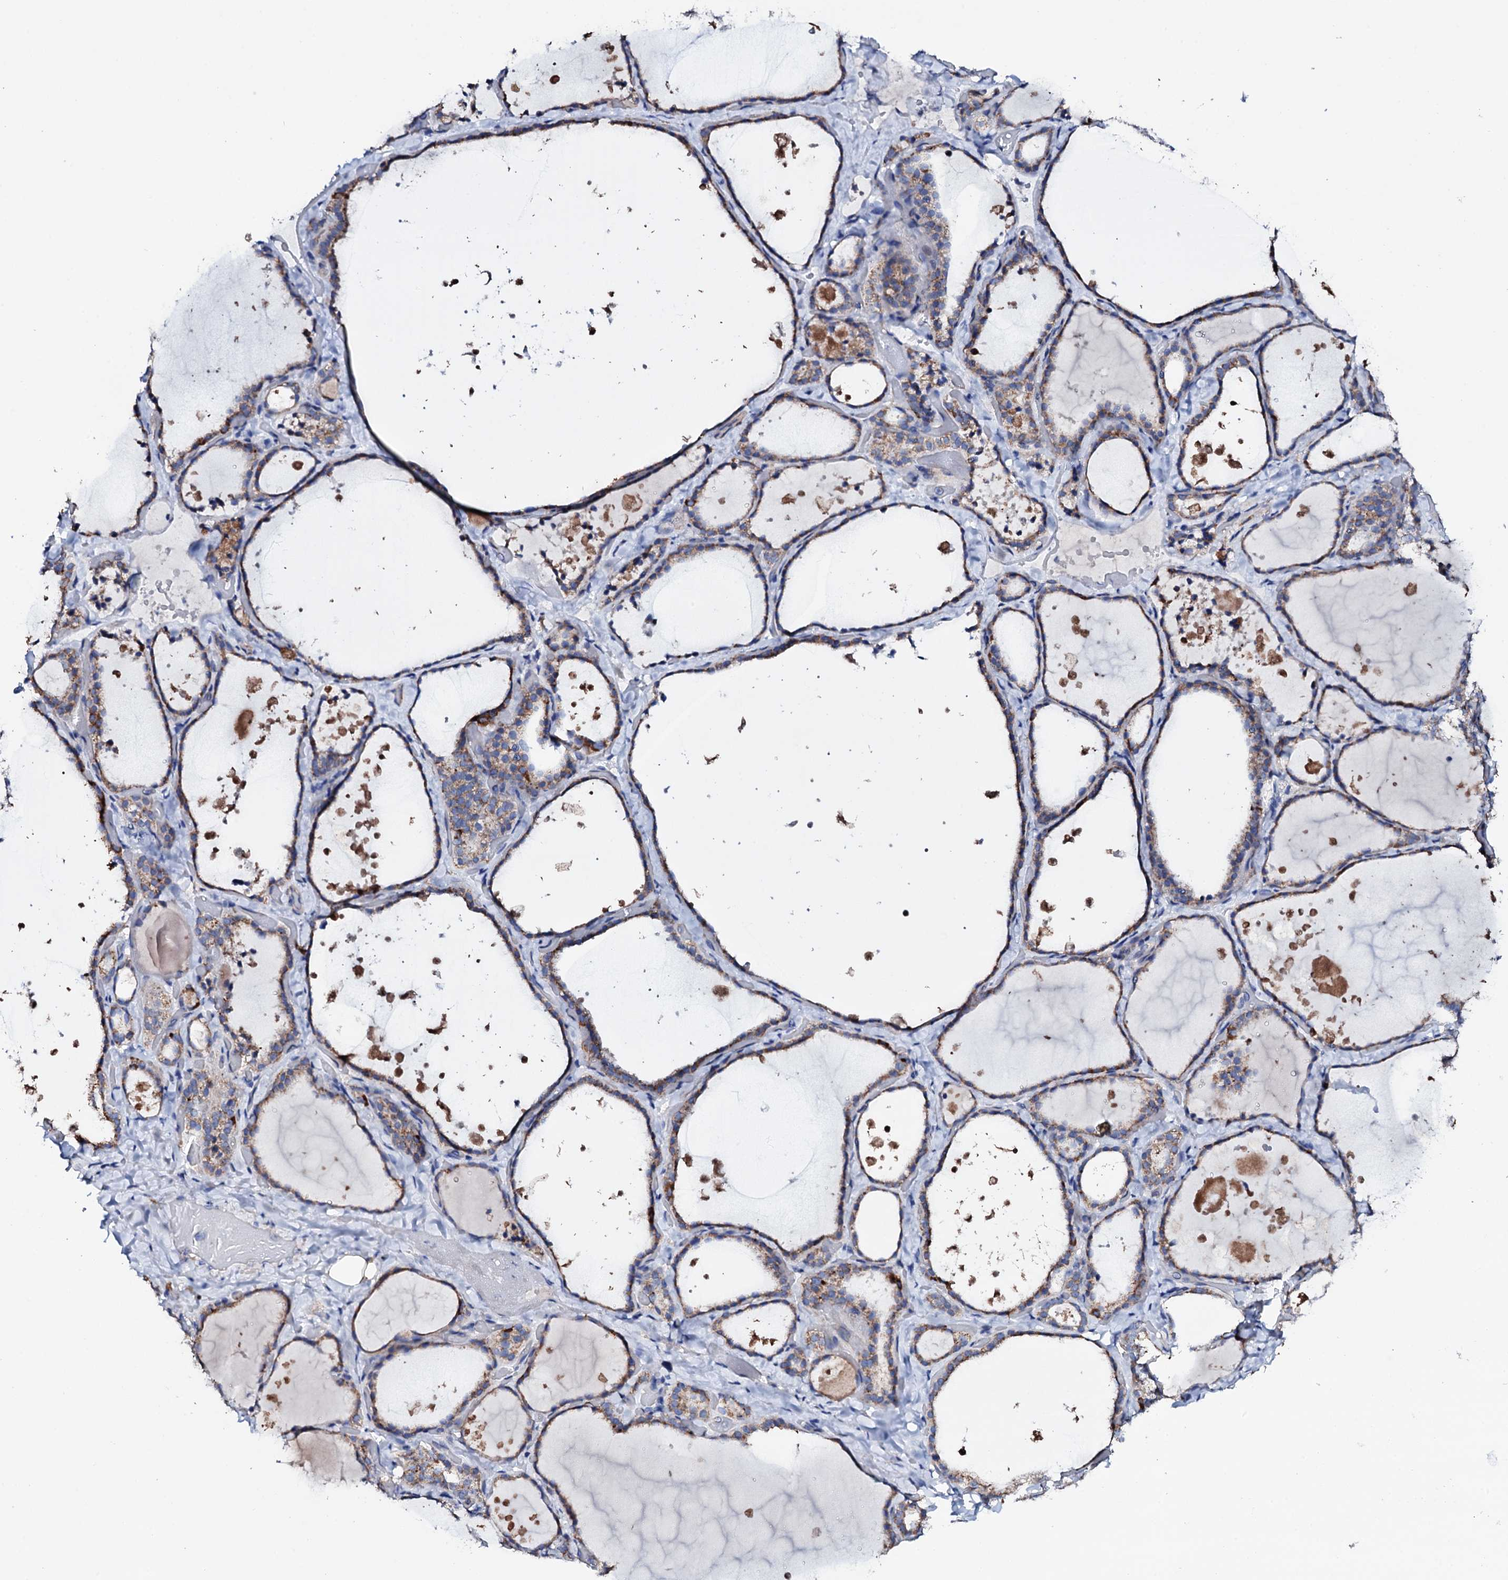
{"staining": {"intensity": "moderate", "quantity": "25%-75%", "location": "cytoplasmic/membranous"}, "tissue": "thyroid gland", "cell_type": "Glandular cells", "image_type": "normal", "snomed": [{"axis": "morphology", "description": "Normal tissue, NOS"}, {"axis": "topography", "description": "Thyroid gland"}], "caption": "Glandular cells exhibit medium levels of moderate cytoplasmic/membranous positivity in about 25%-75% of cells in normal human thyroid gland. (DAB (3,3'-diaminobenzidine) IHC, brown staining for protein, blue staining for nuclei).", "gene": "TCAF2C", "patient": {"sex": "female", "age": 44}}